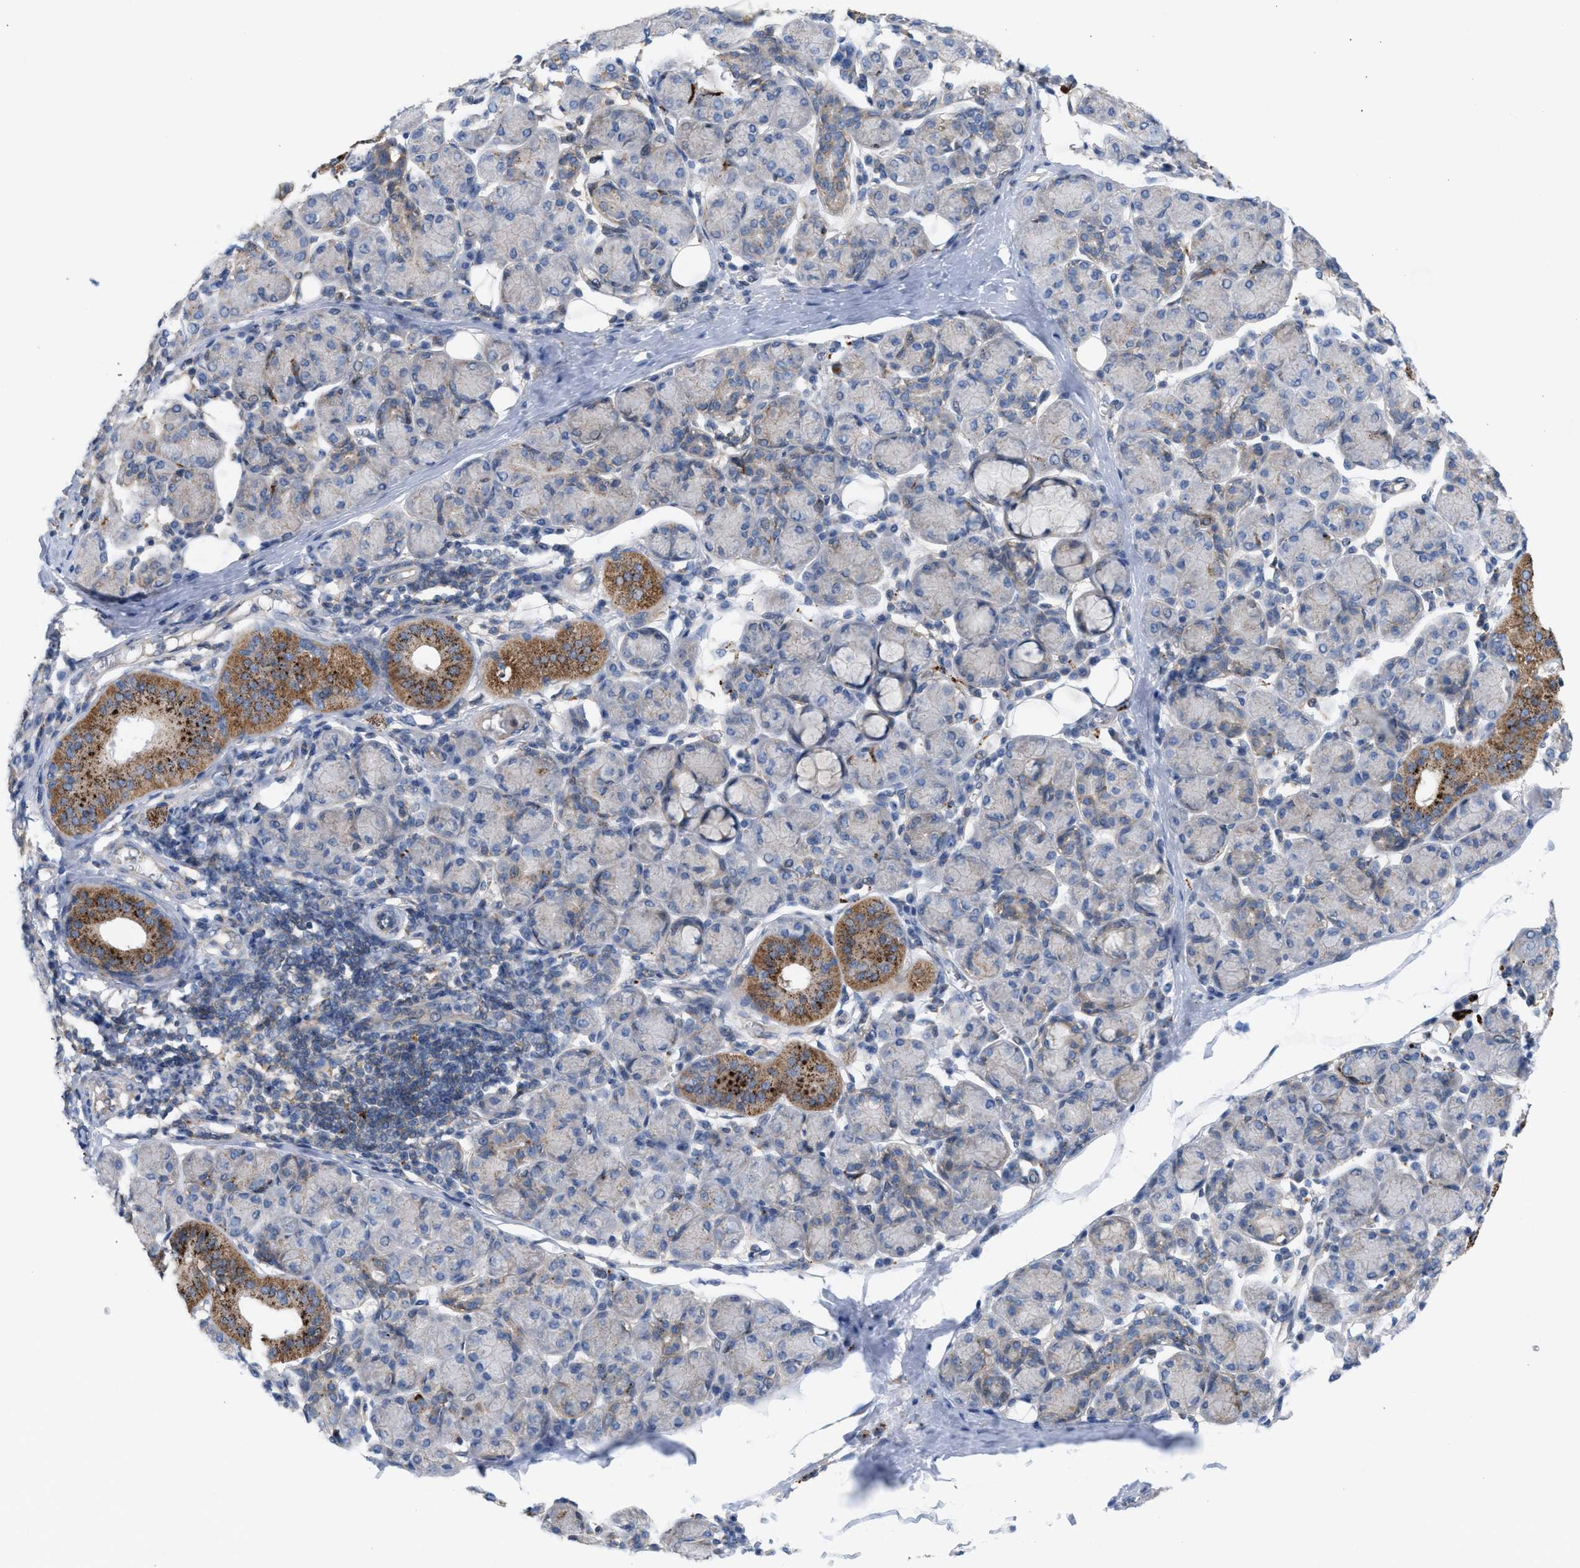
{"staining": {"intensity": "strong", "quantity": "<25%", "location": "cytoplasmic/membranous"}, "tissue": "salivary gland", "cell_type": "Glandular cells", "image_type": "normal", "snomed": [{"axis": "morphology", "description": "Normal tissue, NOS"}, {"axis": "morphology", "description": "Inflammation, NOS"}, {"axis": "topography", "description": "Lymph node"}, {"axis": "topography", "description": "Salivary gland"}], "caption": "The histopathology image shows staining of normal salivary gland, revealing strong cytoplasmic/membranous protein staining (brown color) within glandular cells.", "gene": "MBTD1", "patient": {"sex": "male", "age": 3}}